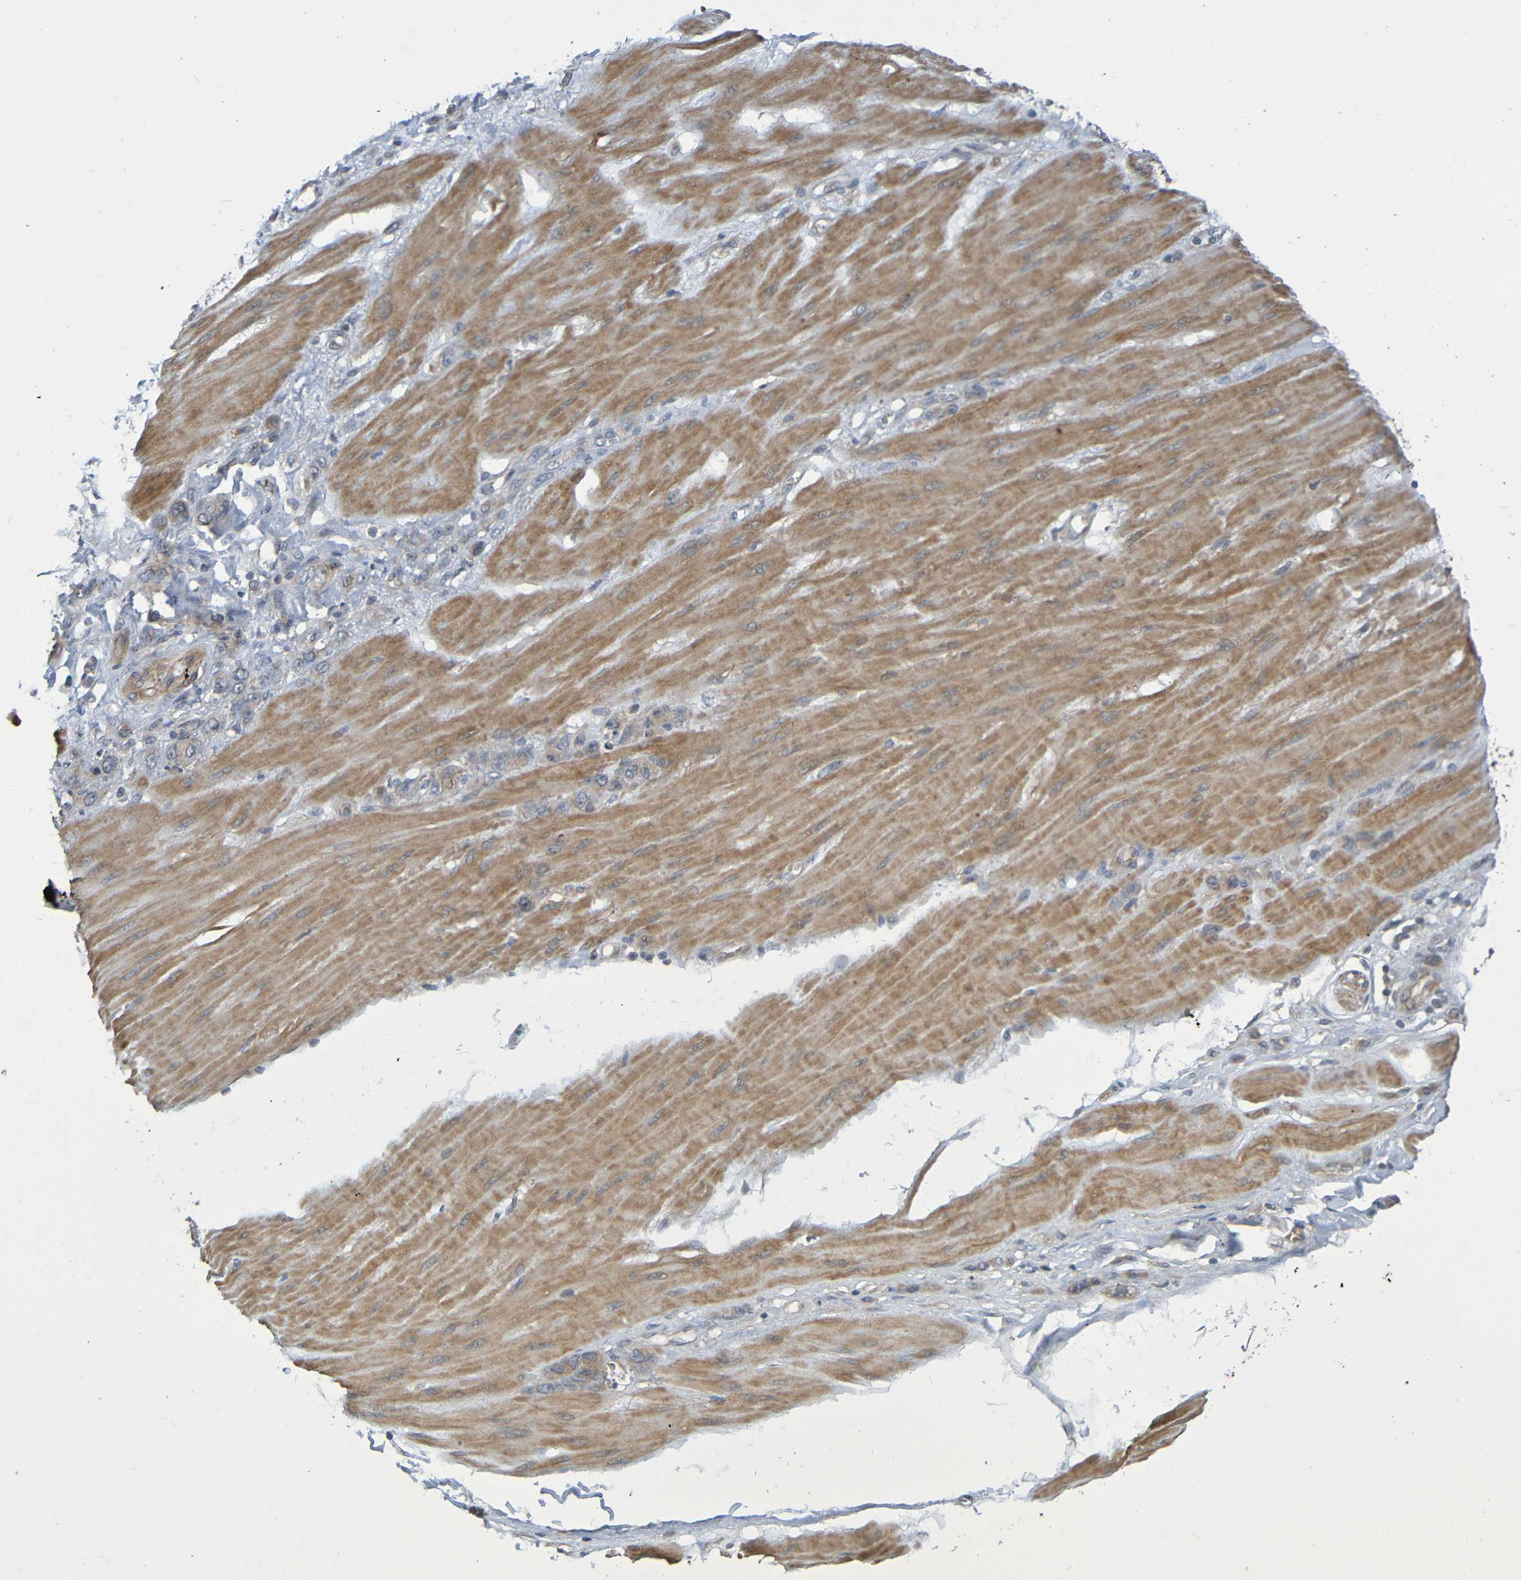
{"staining": {"intensity": "weak", "quantity": ">75%", "location": "cytoplasmic/membranous"}, "tissue": "stomach cancer", "cell_type": "Tumor cells", "image_type": "cancer", "snomed": [{"axis": "morphology", "description": "Adenocarcinoma, NOS"}, {"axis": "topography", "description": "Stomach"}], "caption": "The photomicrograph reveals a brown stain indicating the presence of a protein in the cytoplasmic/membranous of tumor cells in stomach adenocarcinoma.", "gene": "CYP4F2", "patient": {"sex": "male", "age": 82}}